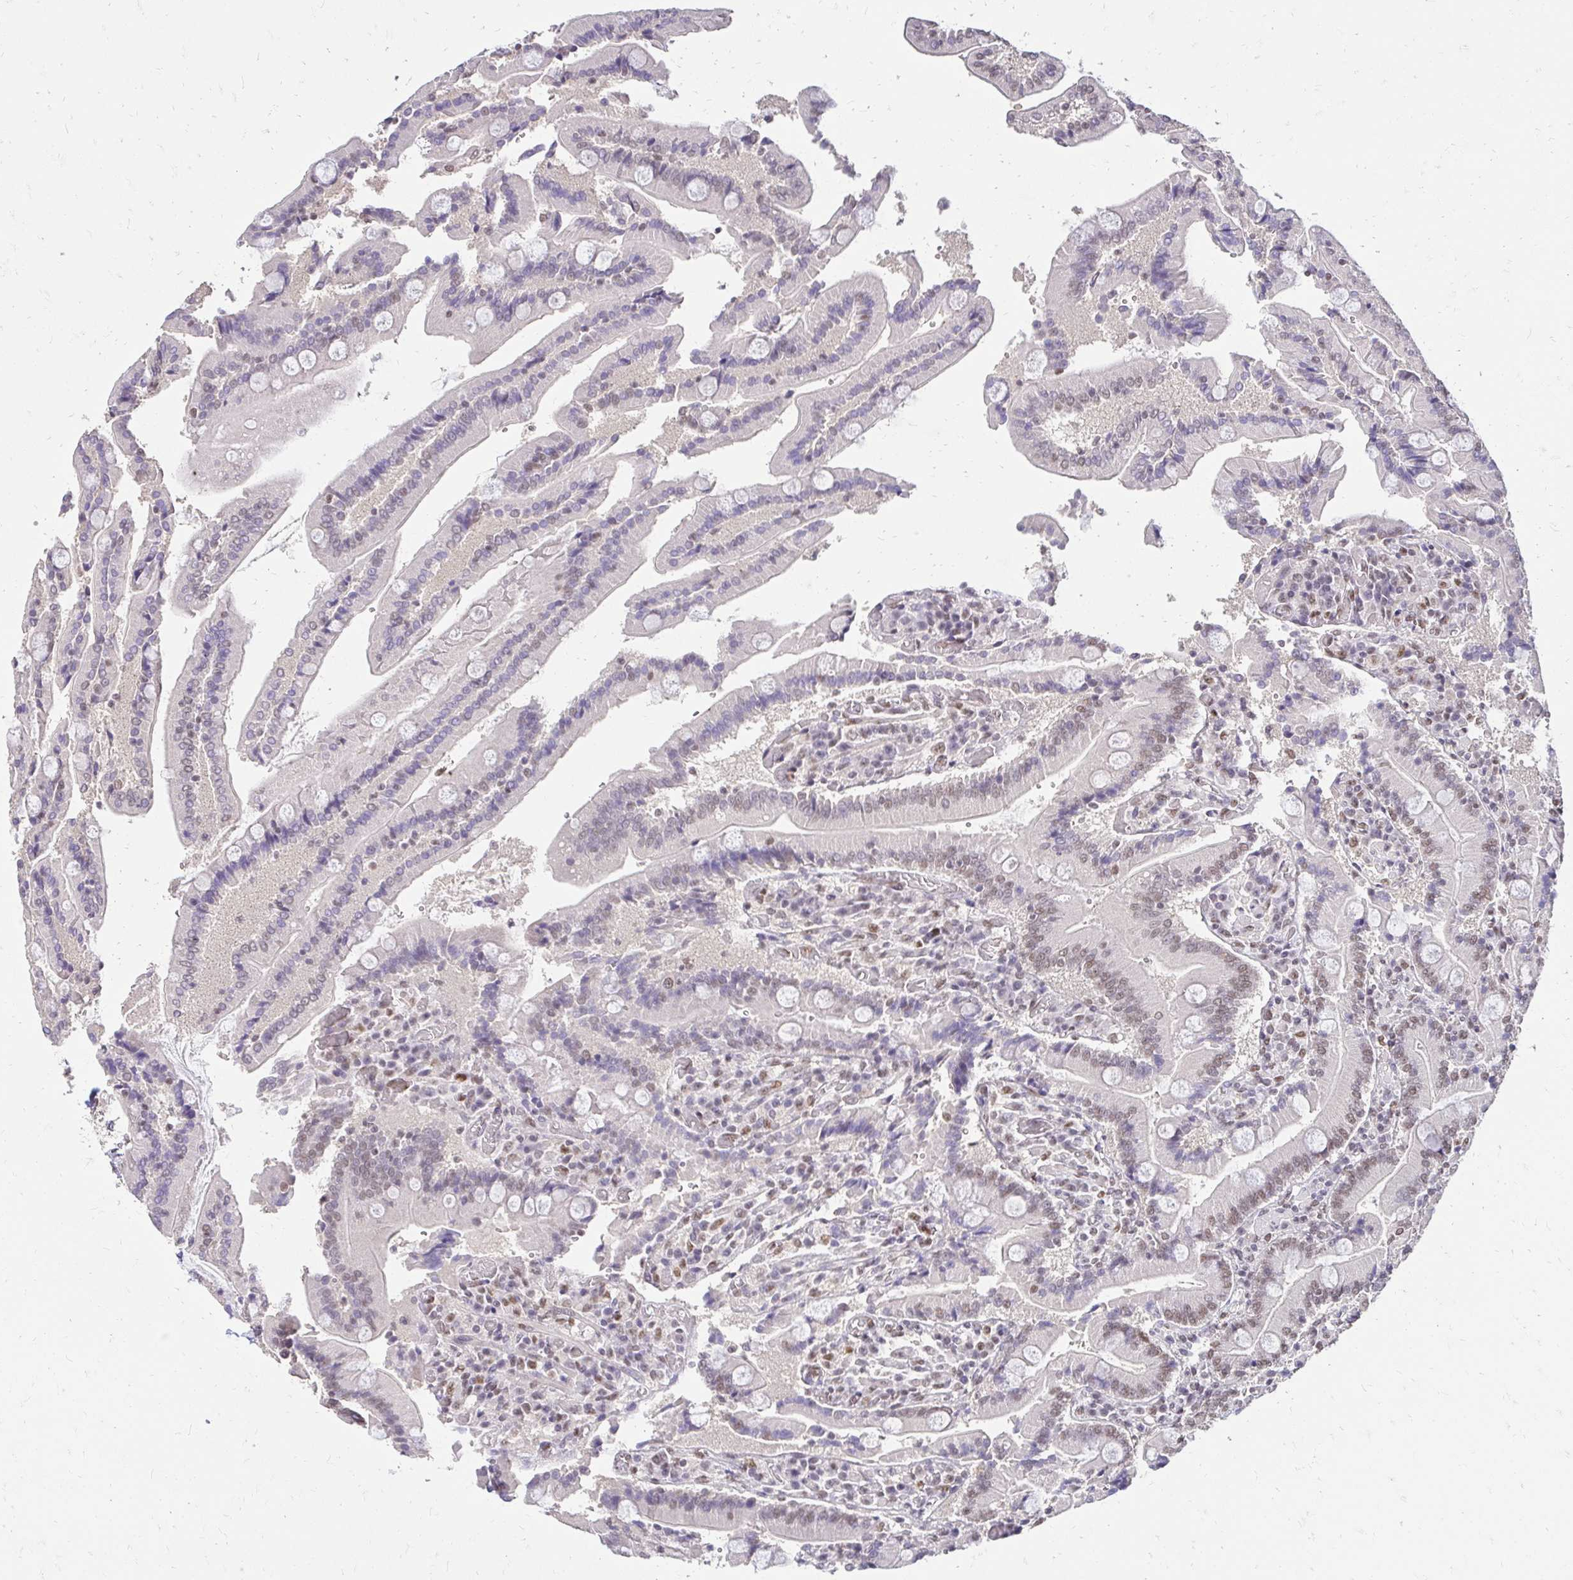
{"staining": {"intensity": "weak", "quantity": "25%-75%", "location": "nuclear"}, "tissue": "duodenum", "cell_type": "Glandular cells", "image_type": "normal", "snomed": [{"axis": "morphology", "description": "Normal tissue, NOS"}, {"axis": "topography", "description": "Duodenum"}], "caption": "The histopathology image reveals immunohistochemical staining of benign duodenum. There is weak nuclear expression is present in approximately 25%-75% of glandular cells. (brown staining indicates protein expression, while blue staining denotes nuclei).", "gene": "RIMS4", "patient": {"sex": "female", "age": 62}}